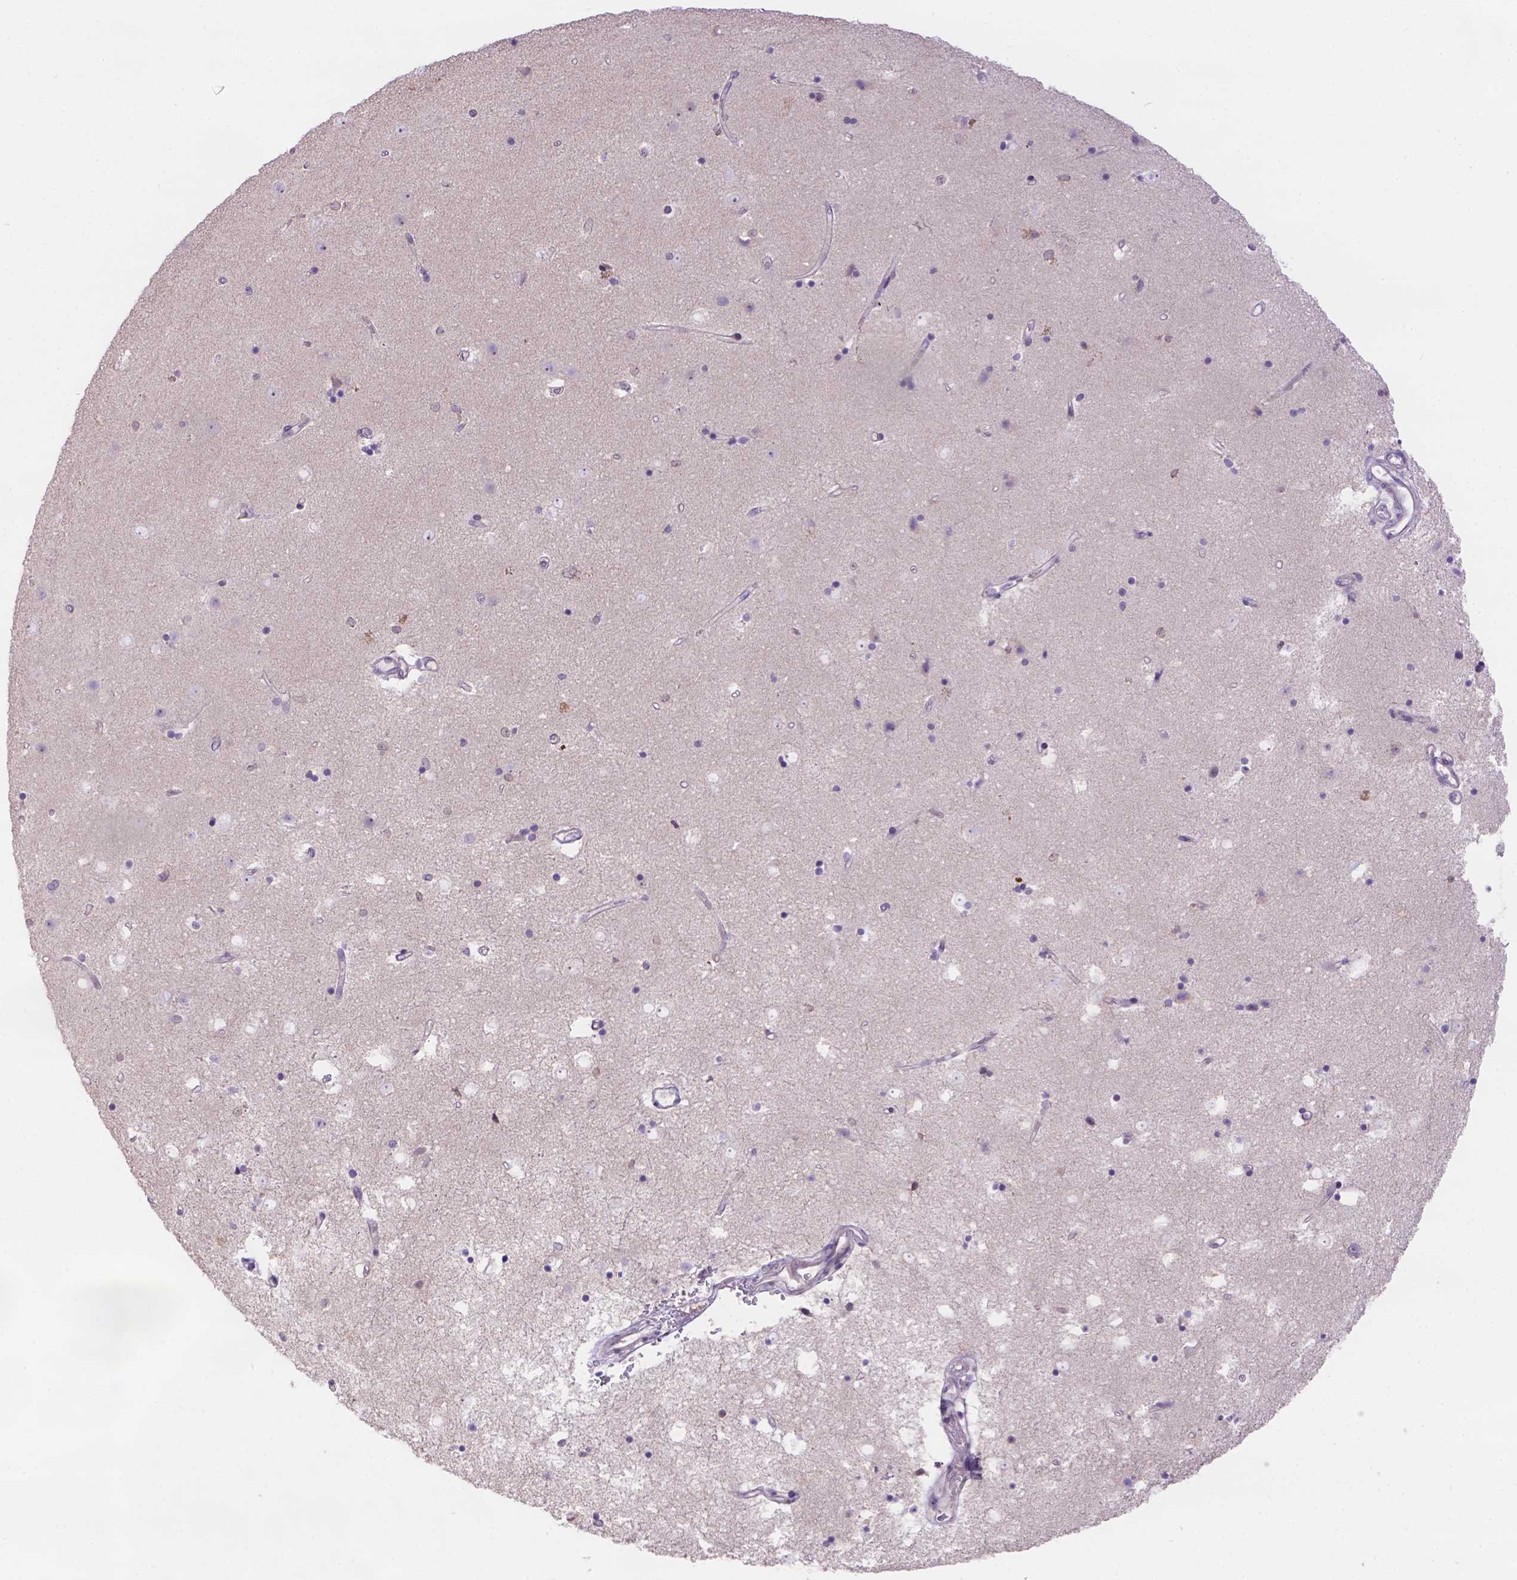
{"staining": {"intensity": "negative", "quantity": "none", "location": "none"}, "tissue": "caudate", "cell_type": "Glial cells", "image_type": "normal", "snomed": [{"axis": "morphology", "description": "Normal tissue, NOS"}, {"axis": "topography", "description": "Lateral ventricle wall"}], "caption": "This is a photomicrograph of IHC staining of unremarkable caudate, which shows no staining in glial cells. The staining is performed using DAB brown chromogen with nuclei counter-stained in using hematoxylin.", "gene": "CD96", "patient": {"sex": "female", "age": 71}}